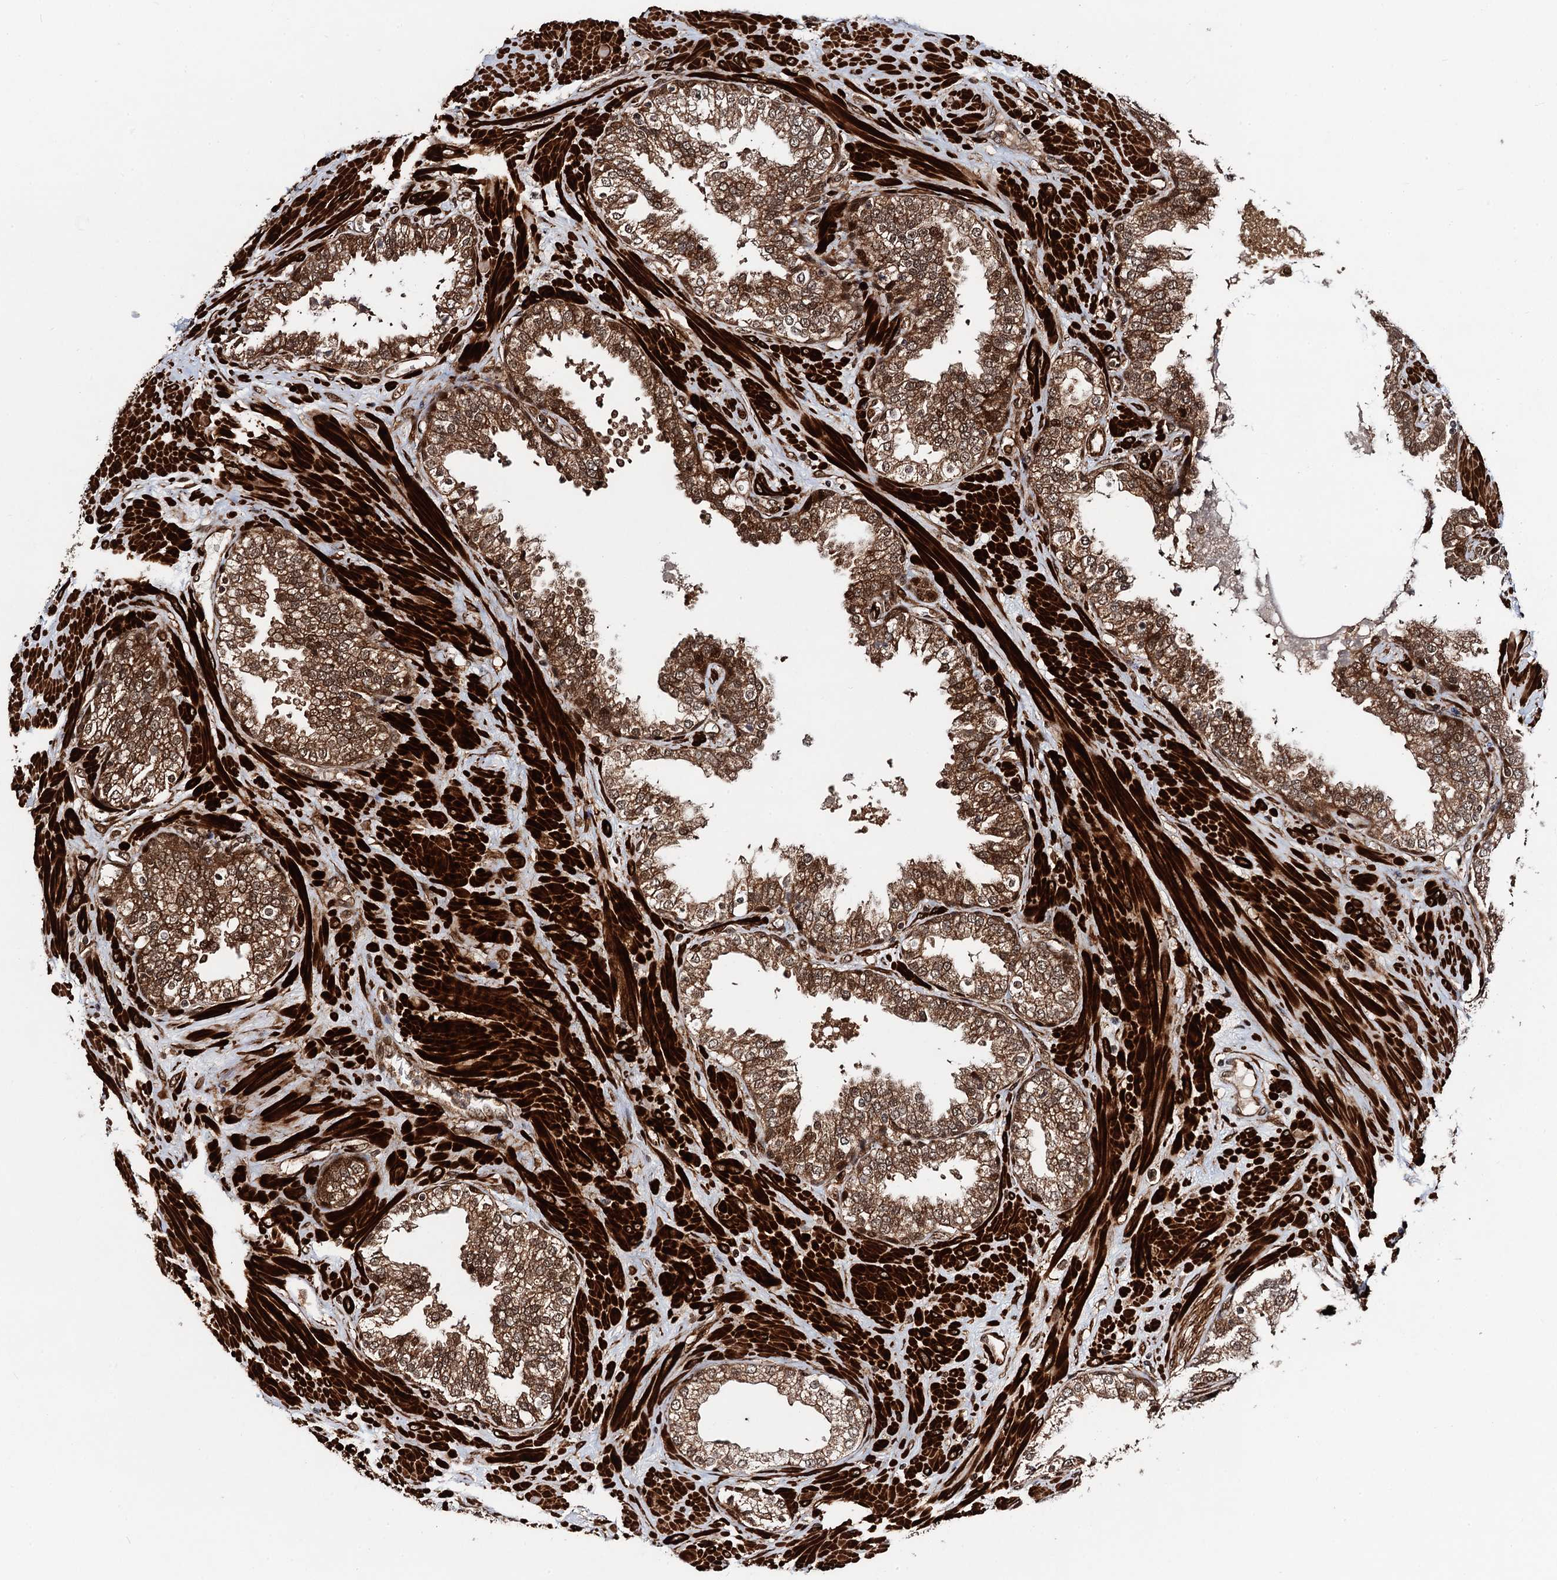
{"staining": {"intensity": "moderate", "quantity": ">75%", "location": "cytoplasmic/membranous,nuclear"}, "tissue": "prostate", "cell_type": "Glandular cells", "image_type": "normal", "snomed": [{"axis": "morphology", "description": "Normal tissue, NOS"}, {"axis": "topography", "description": "Prostate"}], "caption": "This is a photomicrograph of immunohistochemistry staining of normal prostate, which shows moderate positivity in the cytoplasmic/membranous,nuclear of glandular cells.", "gene": "SNRNP25", "patient": {"sex": "male", "age": 51}}